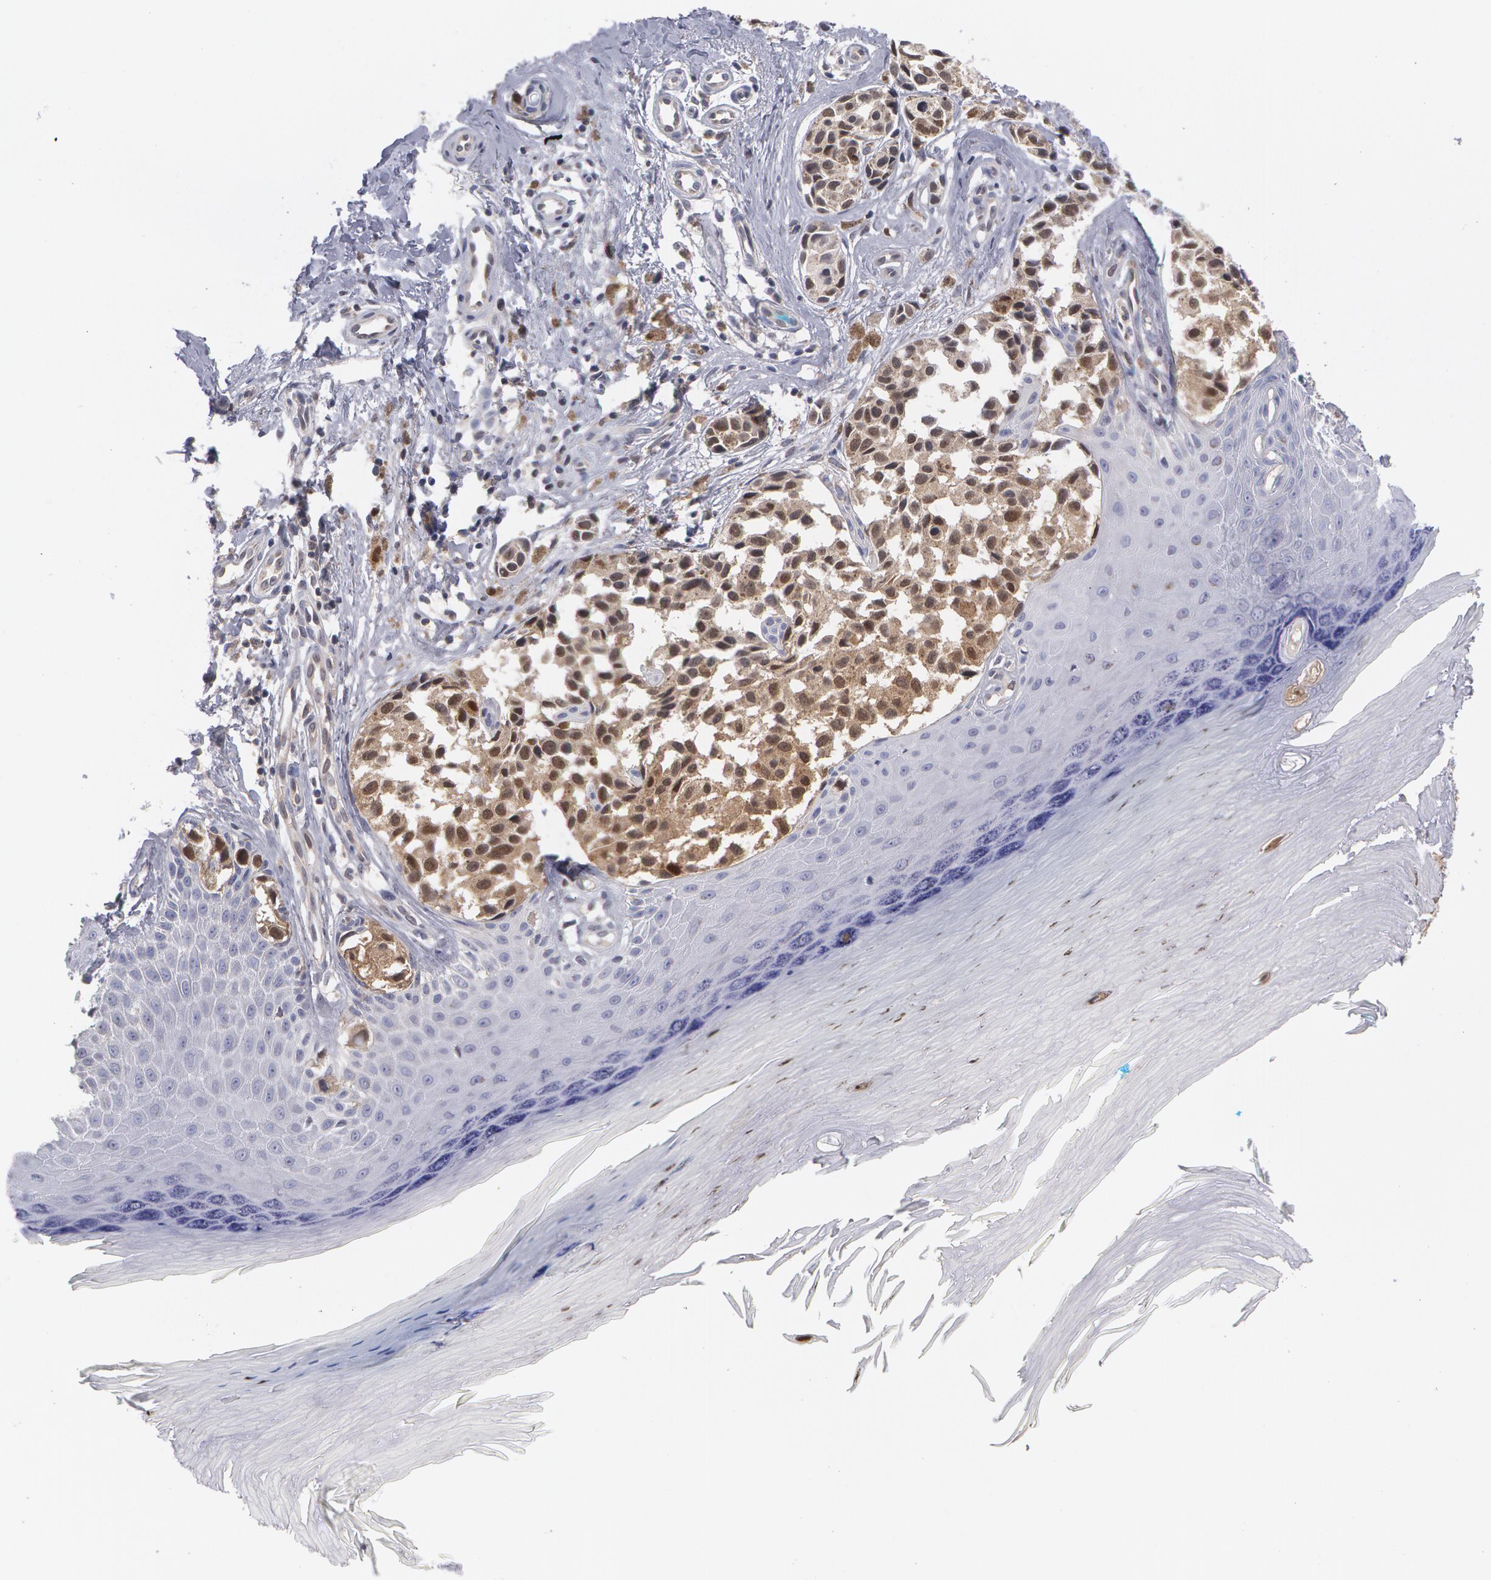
{"staining": {"intensity": "moderate", "quantity": "25%-75%", "location": "nuclear"}, "tissue": "melanoma", "cell_type": "Tumor cells", "image_type": "cancer", "snomed": [{"axis": "morphology", "description": "Malignant melanoma, NOS"}, {"axis": "topography", "description": "Skin"}], "caption": "Melanoma was stained to show a protein in brown. There is medium levels of moderate nuclear expression in about 25%-75% of tumor cells. Nuclei are stained in blue.", "gene": "TXNRD1", "patient": {"sex": "male", "age": 79}}